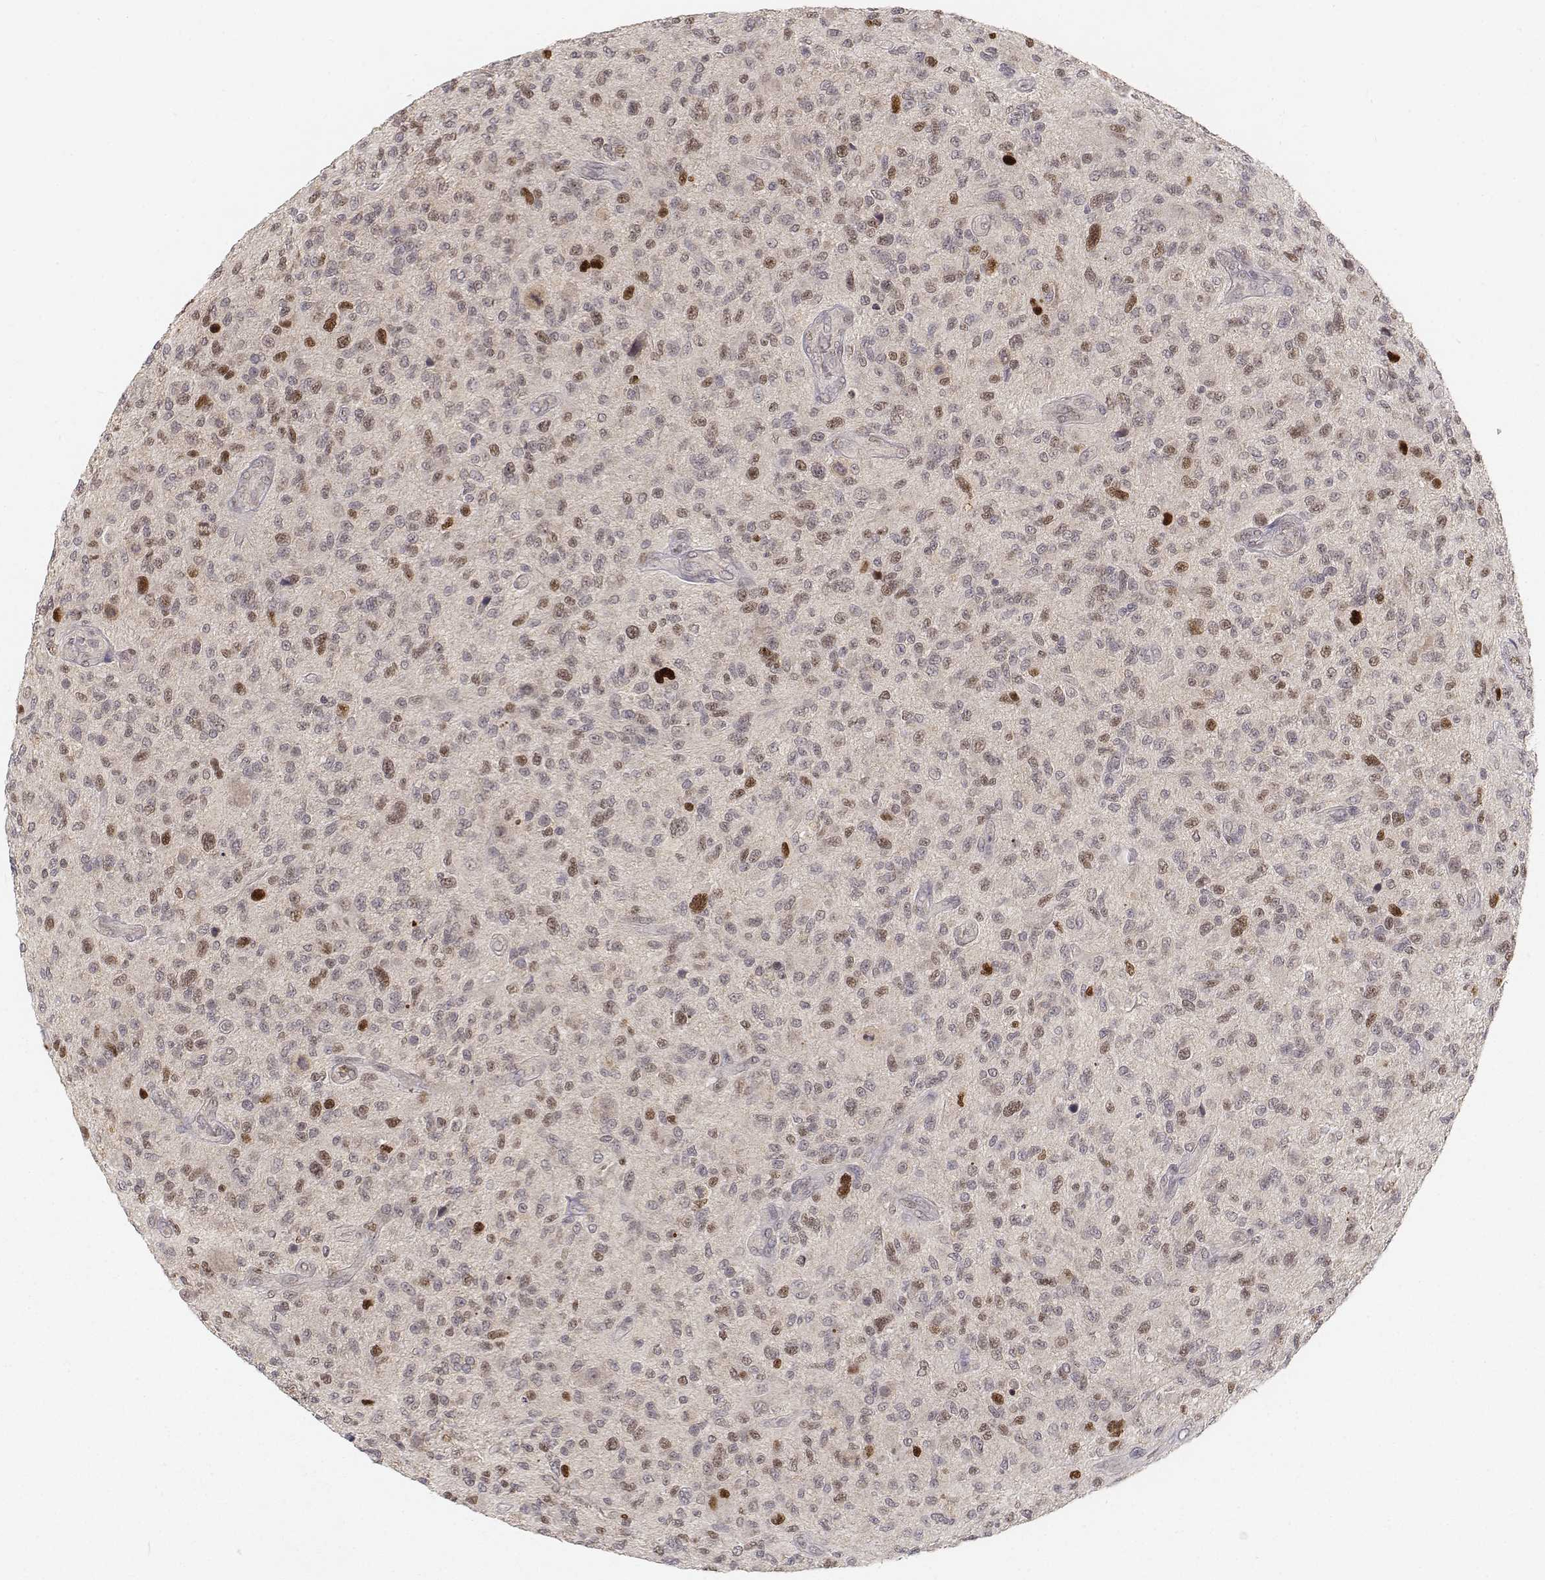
{"staining": {"intensity": "strong", "quantity": "<25%", "location": "nuclear"}, "tissue": "glioma", "cell_type": "Tumor cells", "image_type": "cancer", "snomed": [{"axis": "morphology", "description": "Glioma, malignant, High grade"}, {"axis": "topography", "description": "Brain"}], "caption": "Glioma tissue exhibits strong nuclear staining in about <25% of tumor cells", "gene": "FANCD2", "patient": {"sex": "male", "age": 47}}